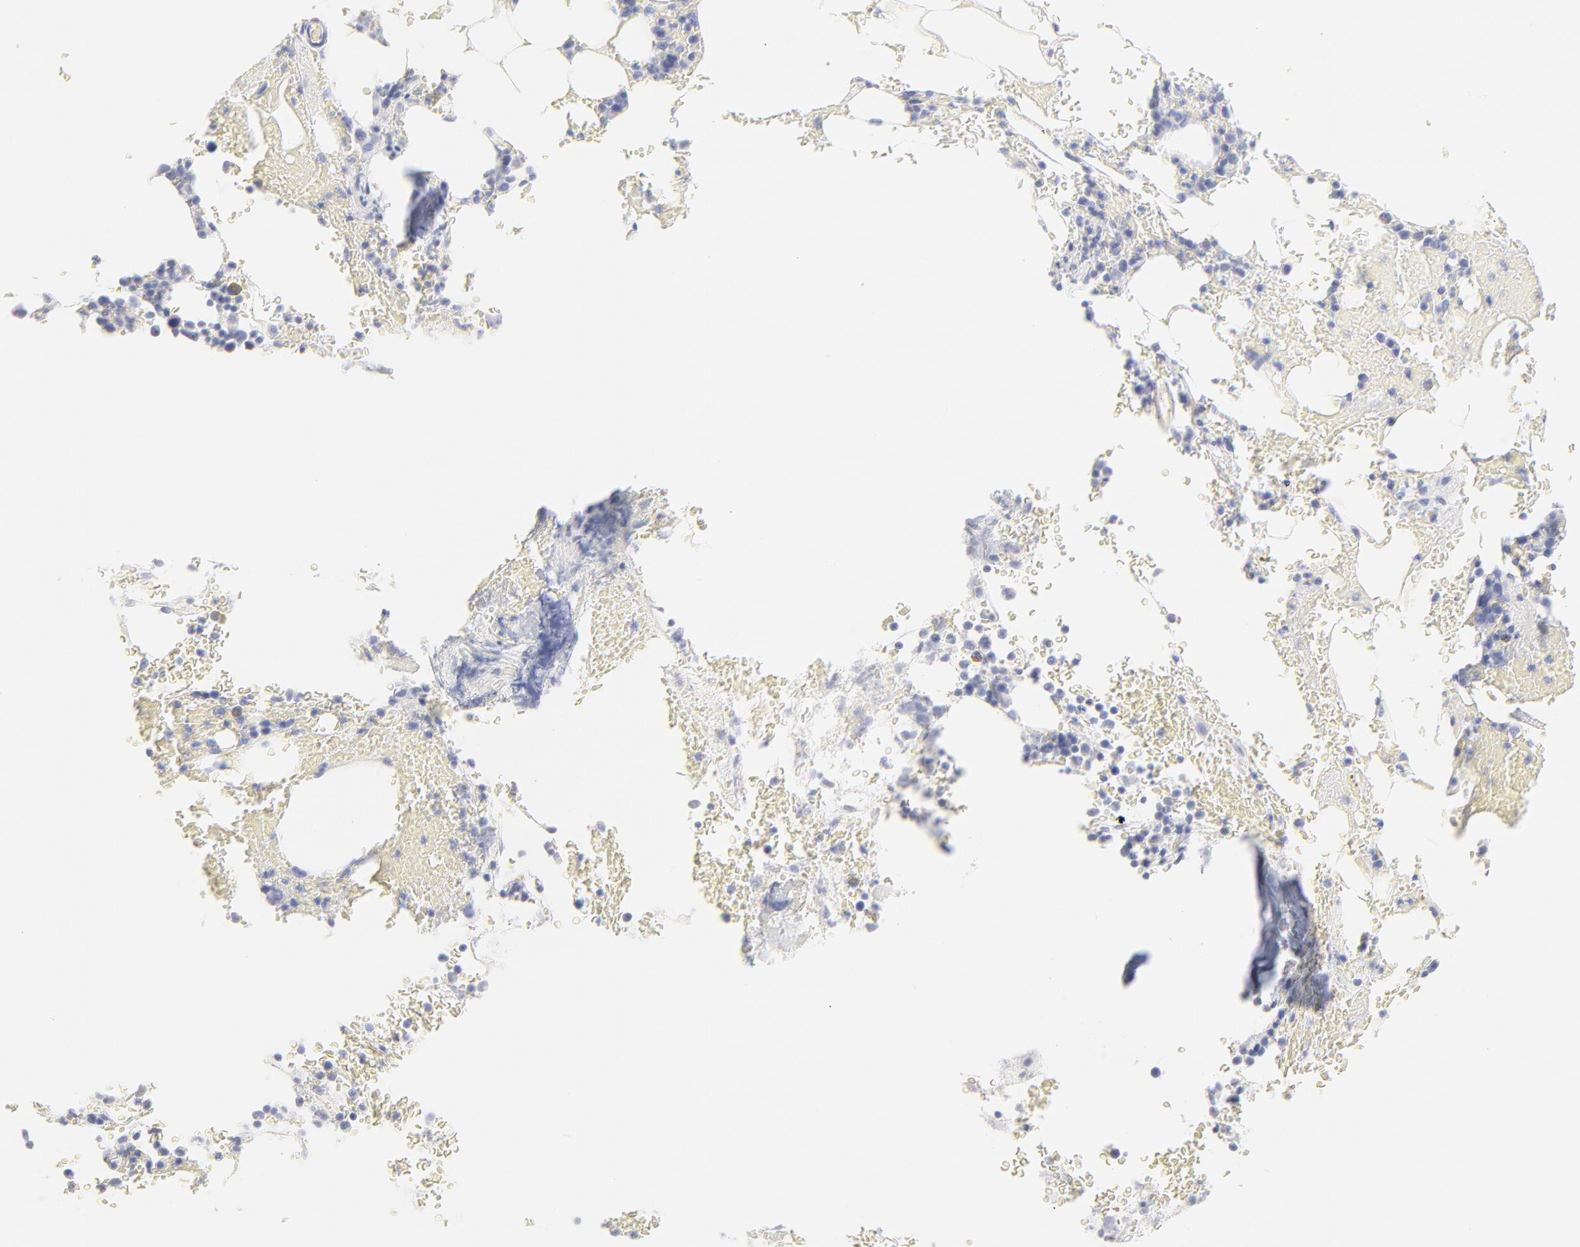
{"staining": {"intensity": "negative", "quantity": "none", "location": "none"}, "tissue": "bone marrow", "cell_type": "Hematopoietic cells", "image_type": "normal", "snomed": [{"axis": "morphology", "description": "Normal tissue, NOS"}, {"axis": "topography", "description": "Bone marrow"}], "caption": "Unremarkable bone marrow was stained to show a protein in brown. There is no significant expression in hematopoietic cells. The staining is performed using DAB brown chromogen with nuclei counter-stained in using hematoxylin.", "gene": "ELF3", "patient": {"sex": "female", "age": 73}}